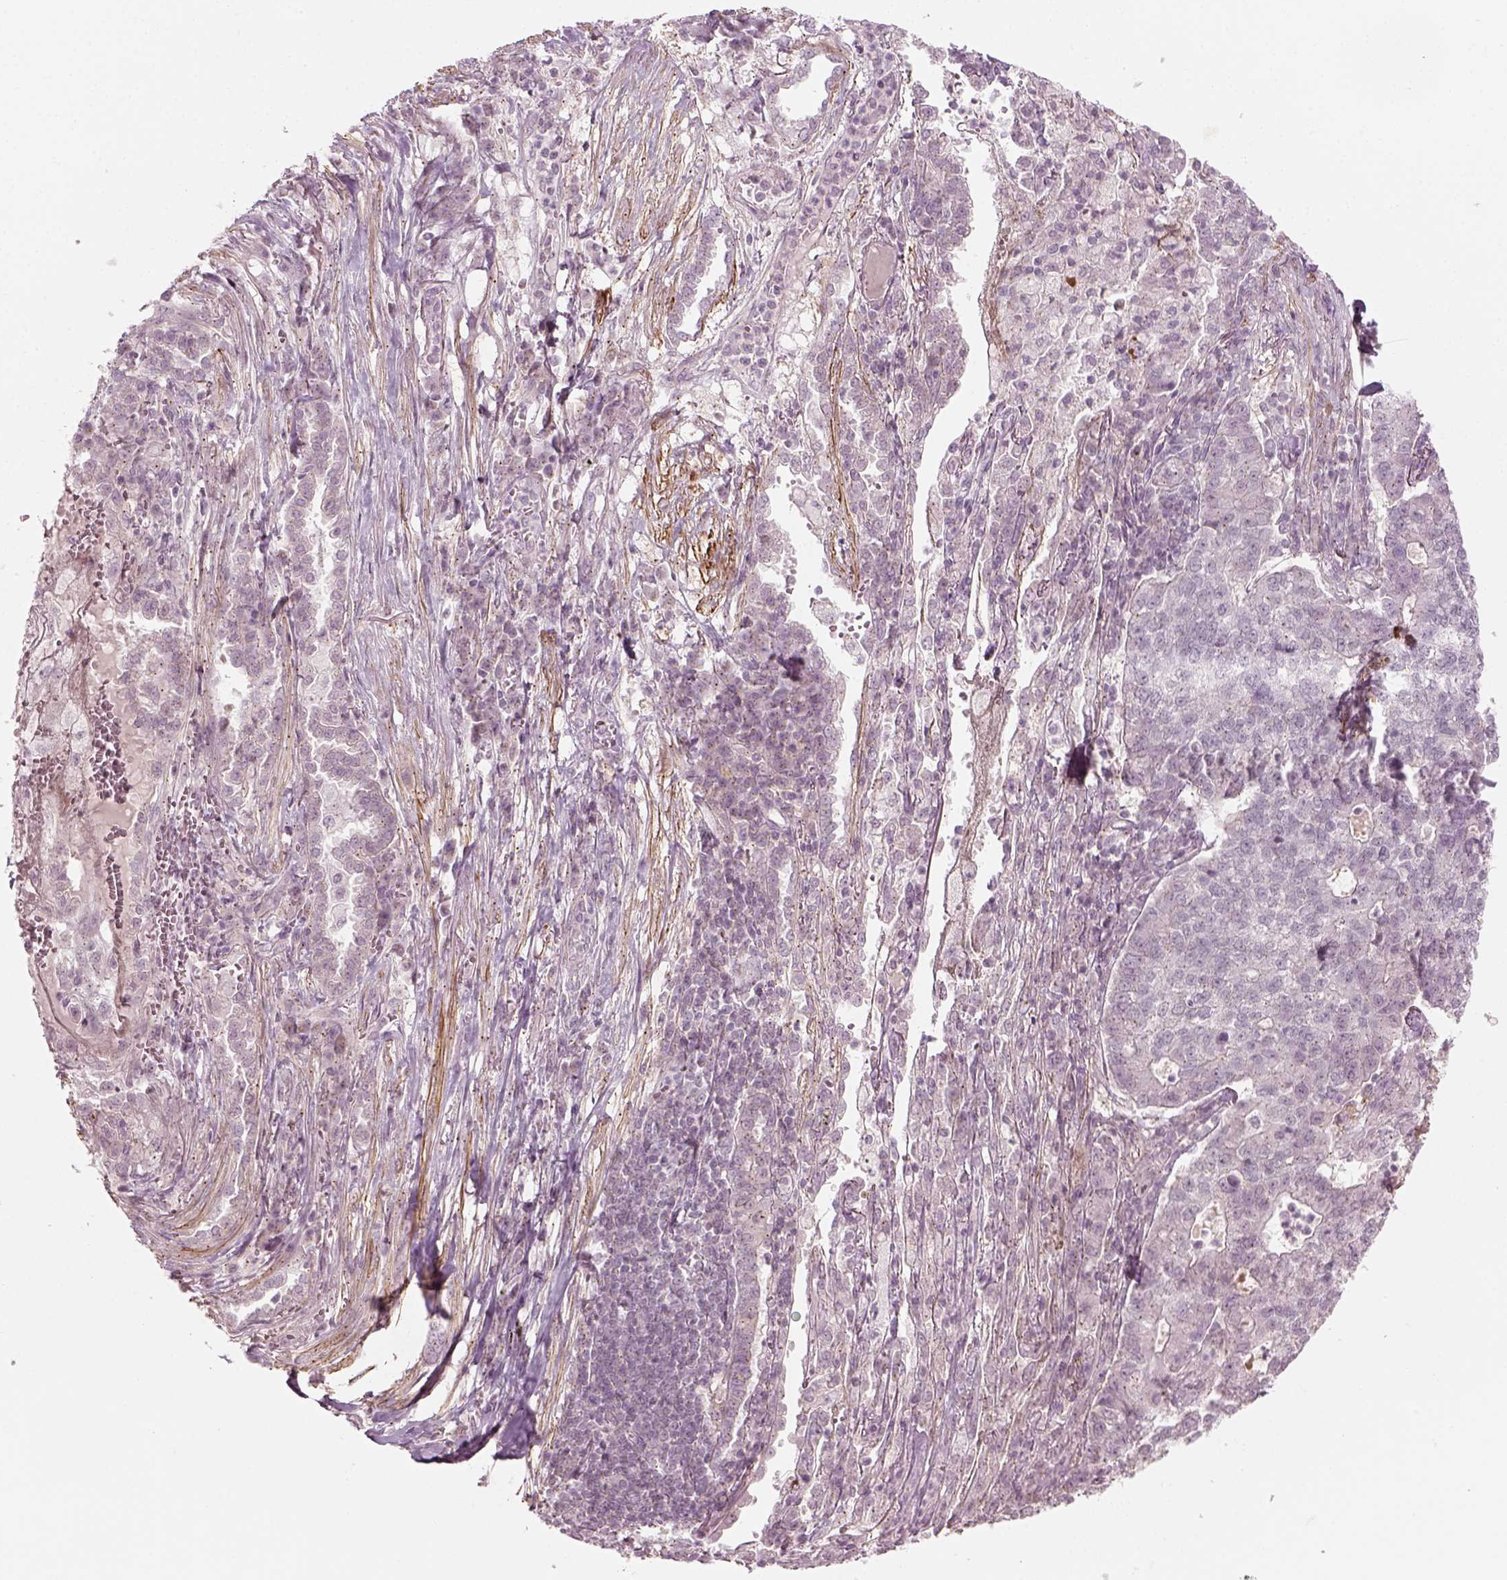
{"staining": {"intensity": "negative", "quantity": "none", "location": "none"}, "tissue": "lung cancer", "cell_type": "Tumor cells", "image_type": "cancer", "snomed": [{"axis": "morphology", "description": "Adenocarcinoma, NOS"}, {"axis": "topography", "description": "Lung"}], "caption": "Lung cancer (adenocarcinoma) was stained to show a protein in brown. There is no significant expression in tumor cells.", "gene": "MLIP", "patient": {"sex": "male", "age": 57}}